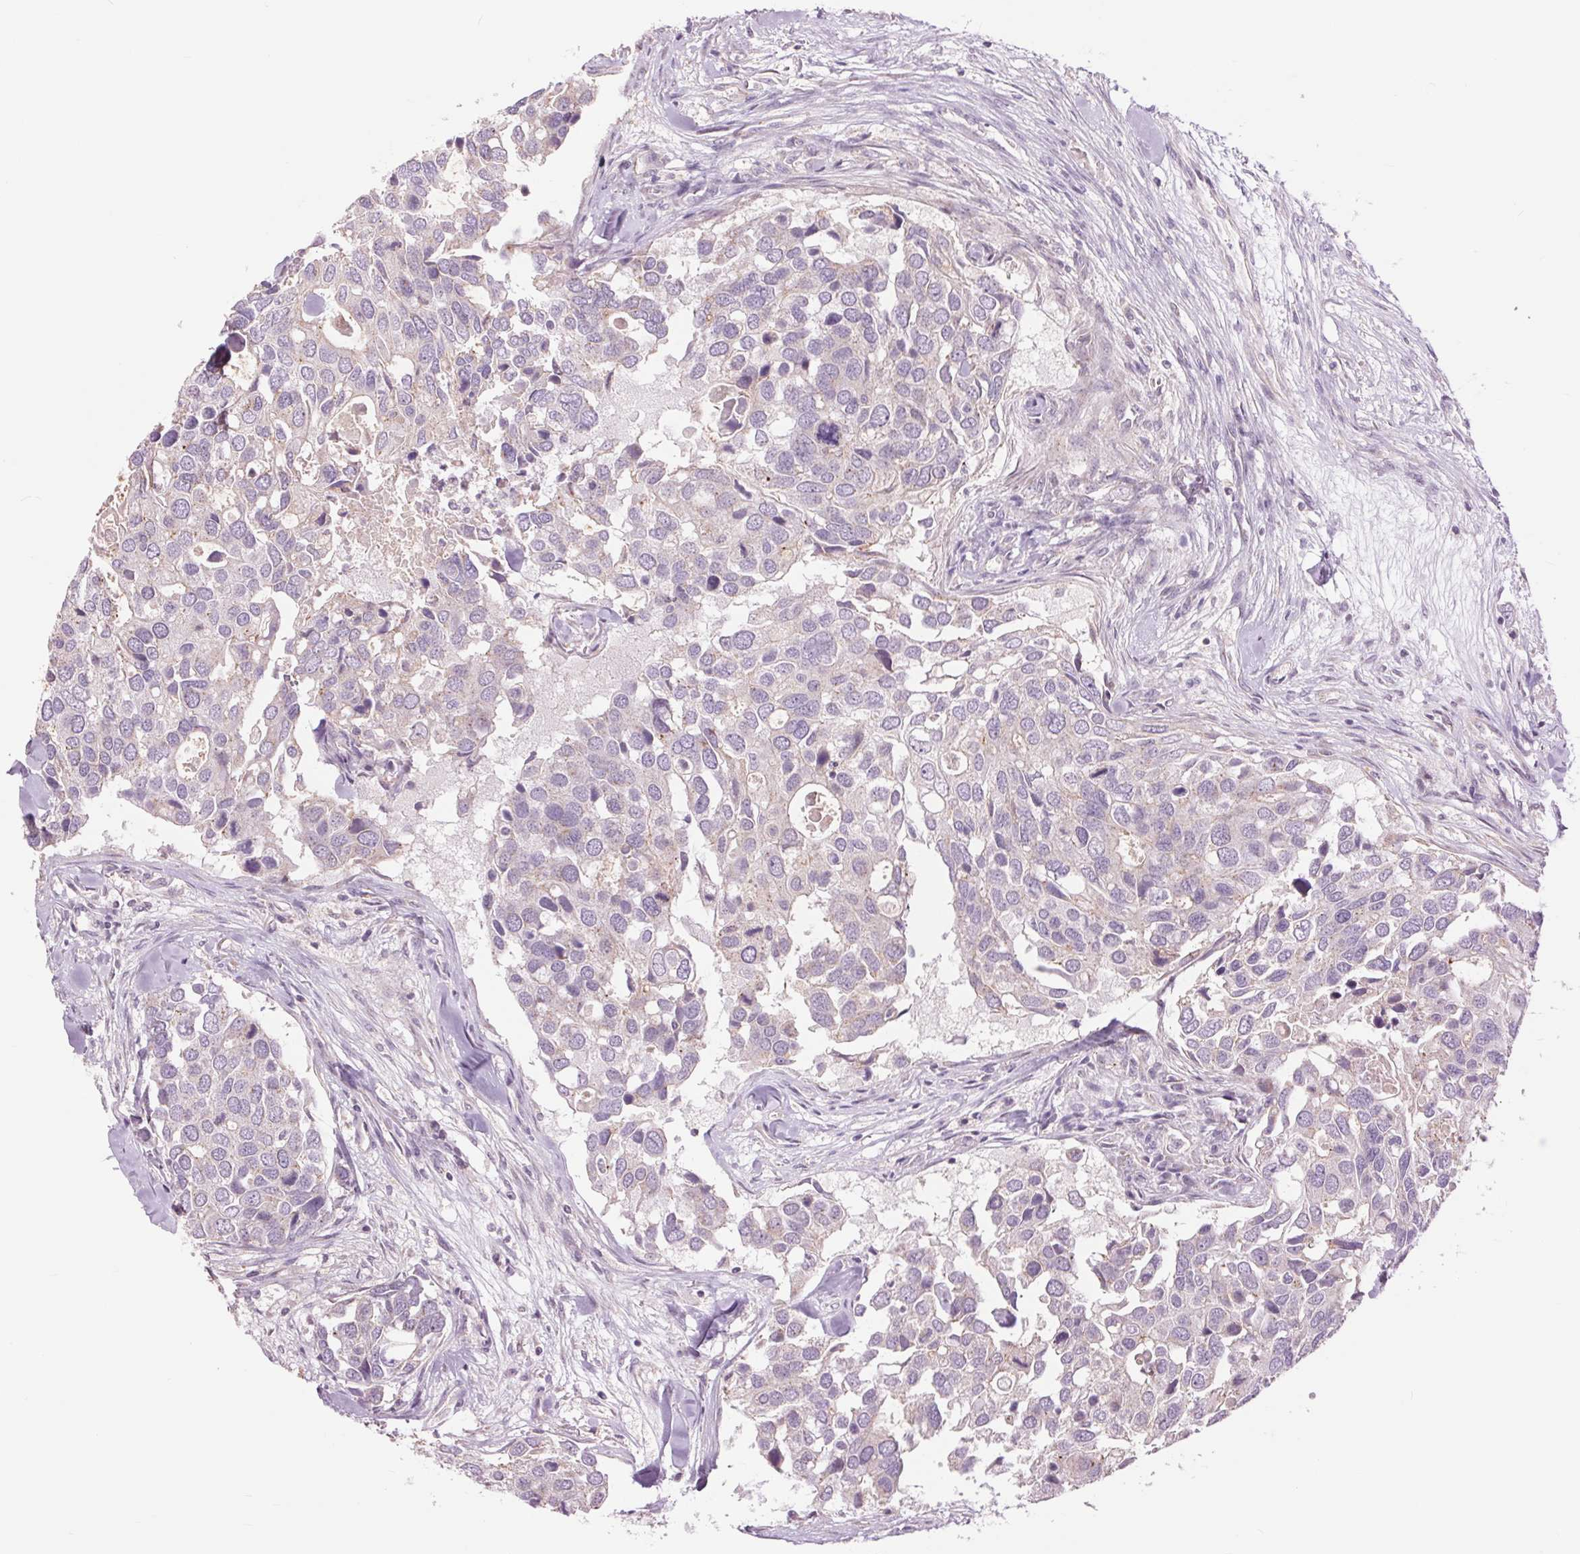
{"staining": {"intensity": "negative", "quantity": "none", "location": "none"}, "tissue": "breast cancer", "cell_type": "Tumor cells", "image_type": "cancer", "snomed": [{"axis": "morphology", "description": "Duct carcinoma"}, {"axis": "topography", "description": "Breast"}], "caption": "Immunohistochemistry (IHC) histopathology image of human breast cancer stained for a protein (brown), which shows no positivity in tumor cells.", "gene": "CTNNA3", "patient": {"sex": "female", "age": 83}}